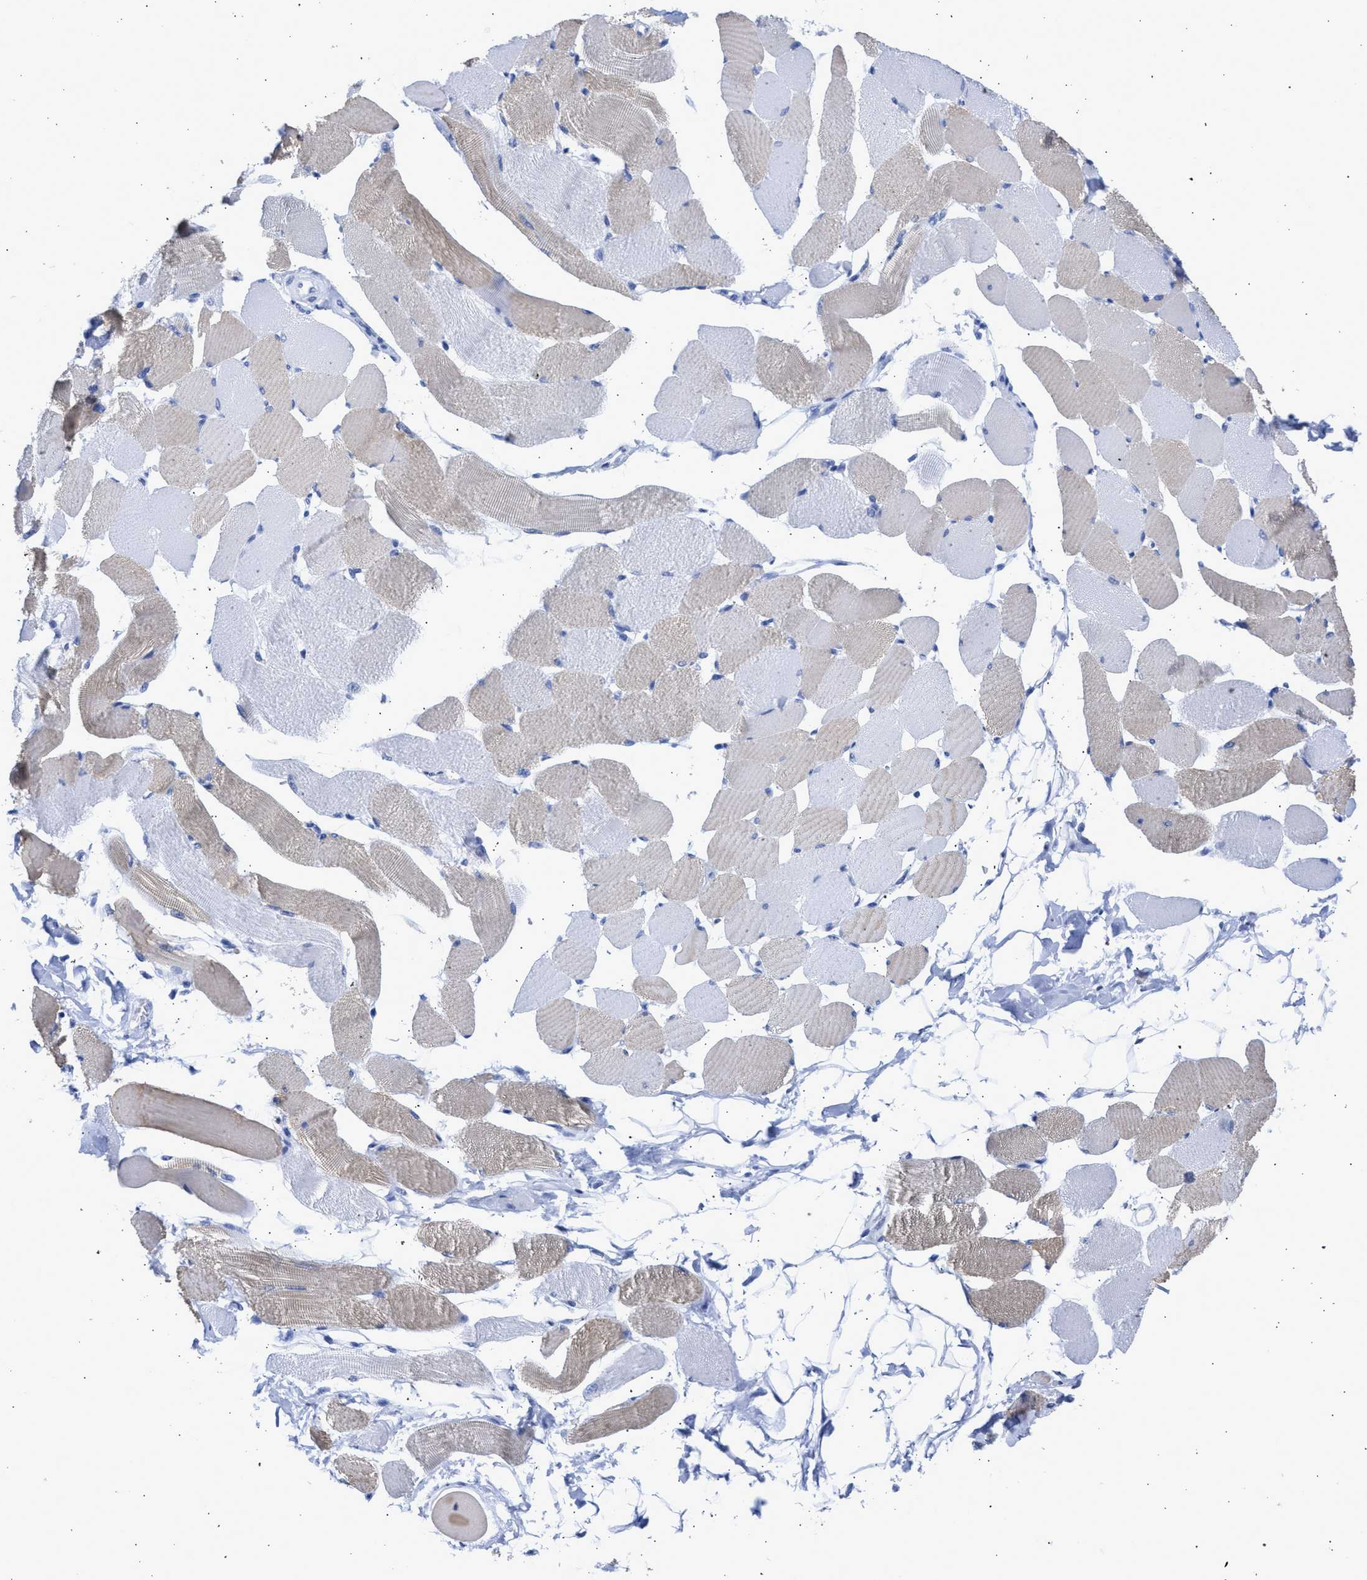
{"staining": {"intensity": "weak", "quantity": "<25%", "location": "cytoplasmic/membranous"}, "tissue": "skeletal muscle", "cell_type": "Myocytes", "image_type": "normal", "snomed": [{"axis": "morphology", "description": "Normal tissue, NOS"}, {"axis": "topography", "description": "Skeletal muscle"}, {"axis": "topography", "description": "Peripheral nerve tissue"}], "caption": "Benign skeletal muscle was stained to show a protein in brown. There is no significant positivity in myocytes.", "gene": "RSPH1", "patient": {"sex": "female", "age": 84}}